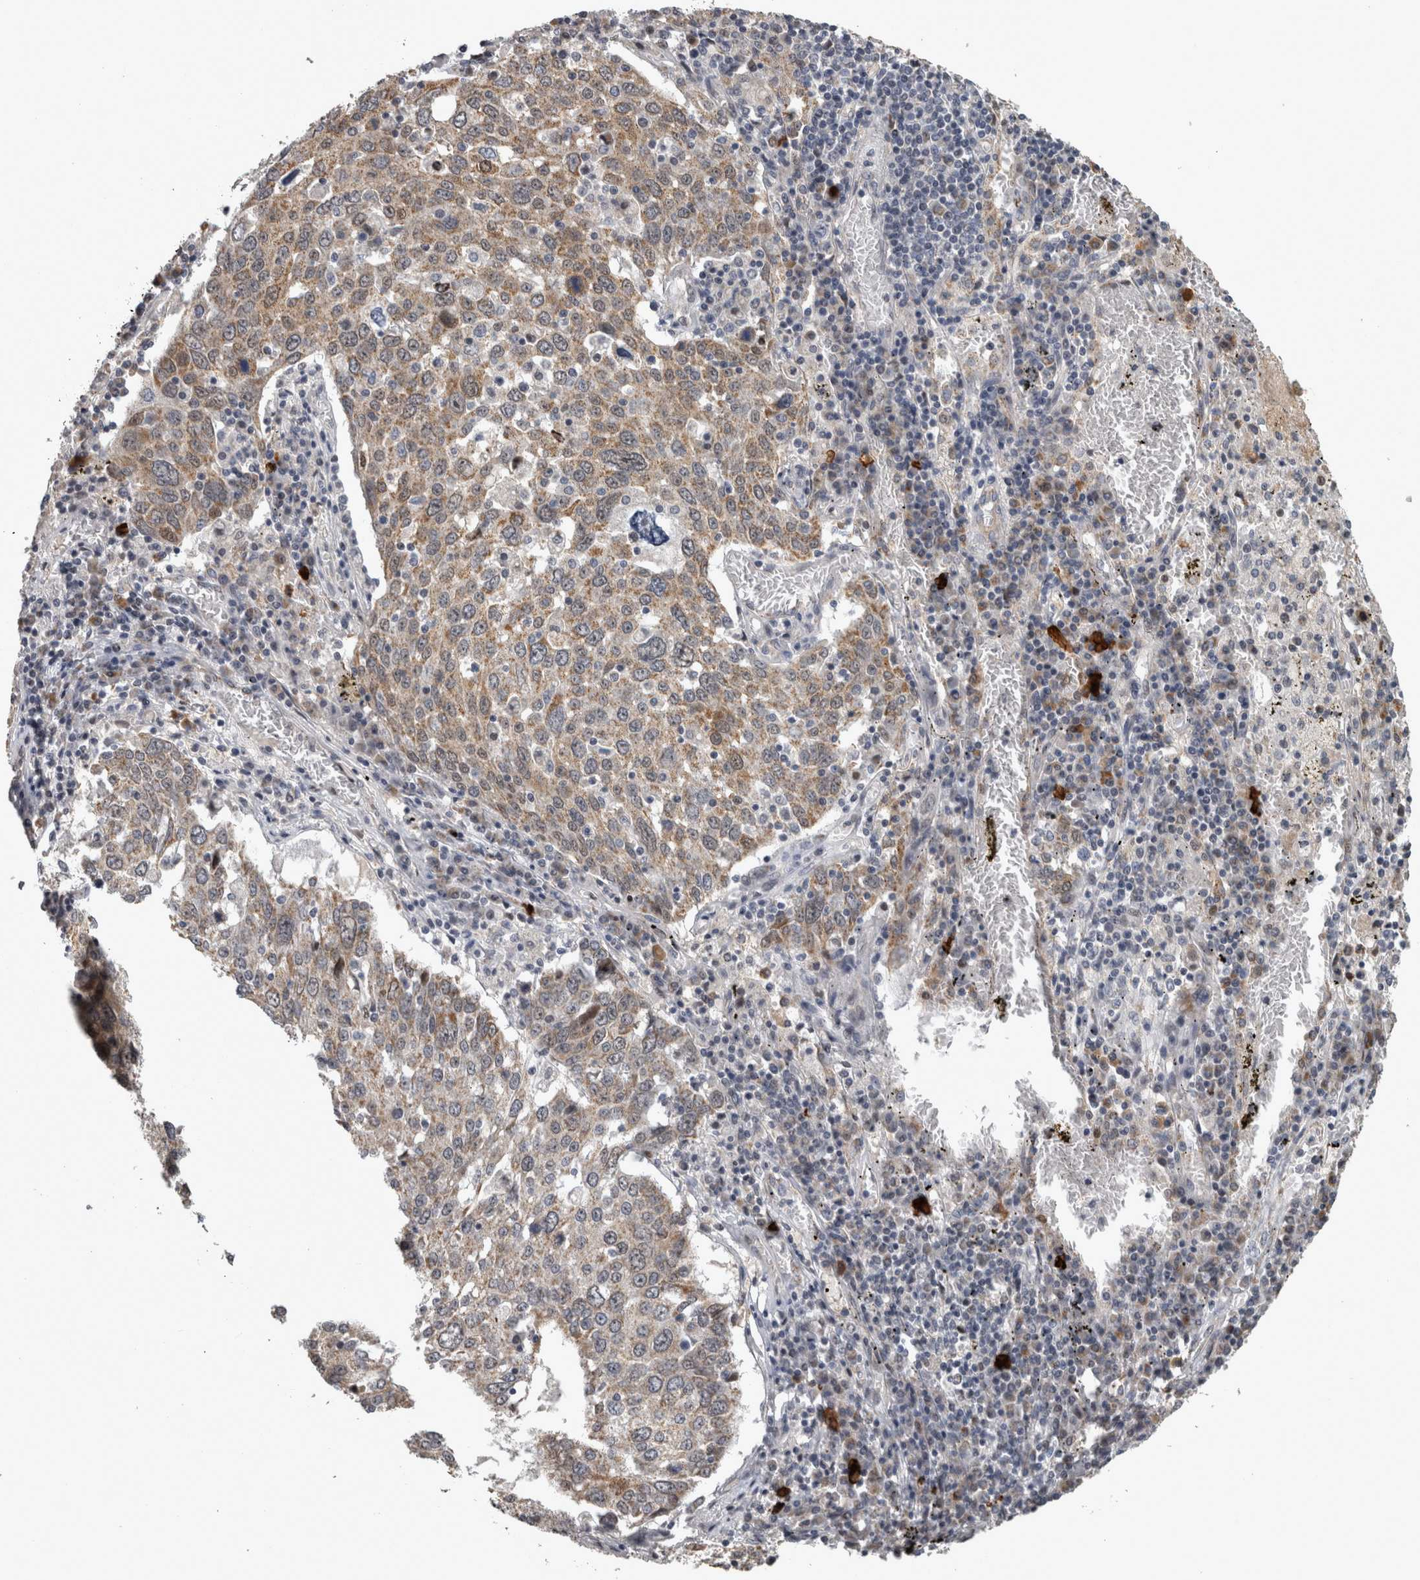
{"staining": {"intensity": "moderate", "quantity": ">75%", "location": "cytoplasmic/membranous"}, "tissue": "lung cancer", "cell_type": "Tumor cells", "image_type": "cancer", "snomed": [{"axis": "morphology", "description": "Squamous cell carcinoma, NOS"}, {"axis": "topography", "description": "Lung"}], "caption": "Immunohistochemical staining of human lung cancer (squamous cell carcinoma) exhibits medium levels of moderate cytoplasmic/membranous positivity in about >75% of tumor cells.", "gene": "DBT", "patient": {"sex": "male", "age": 65}}